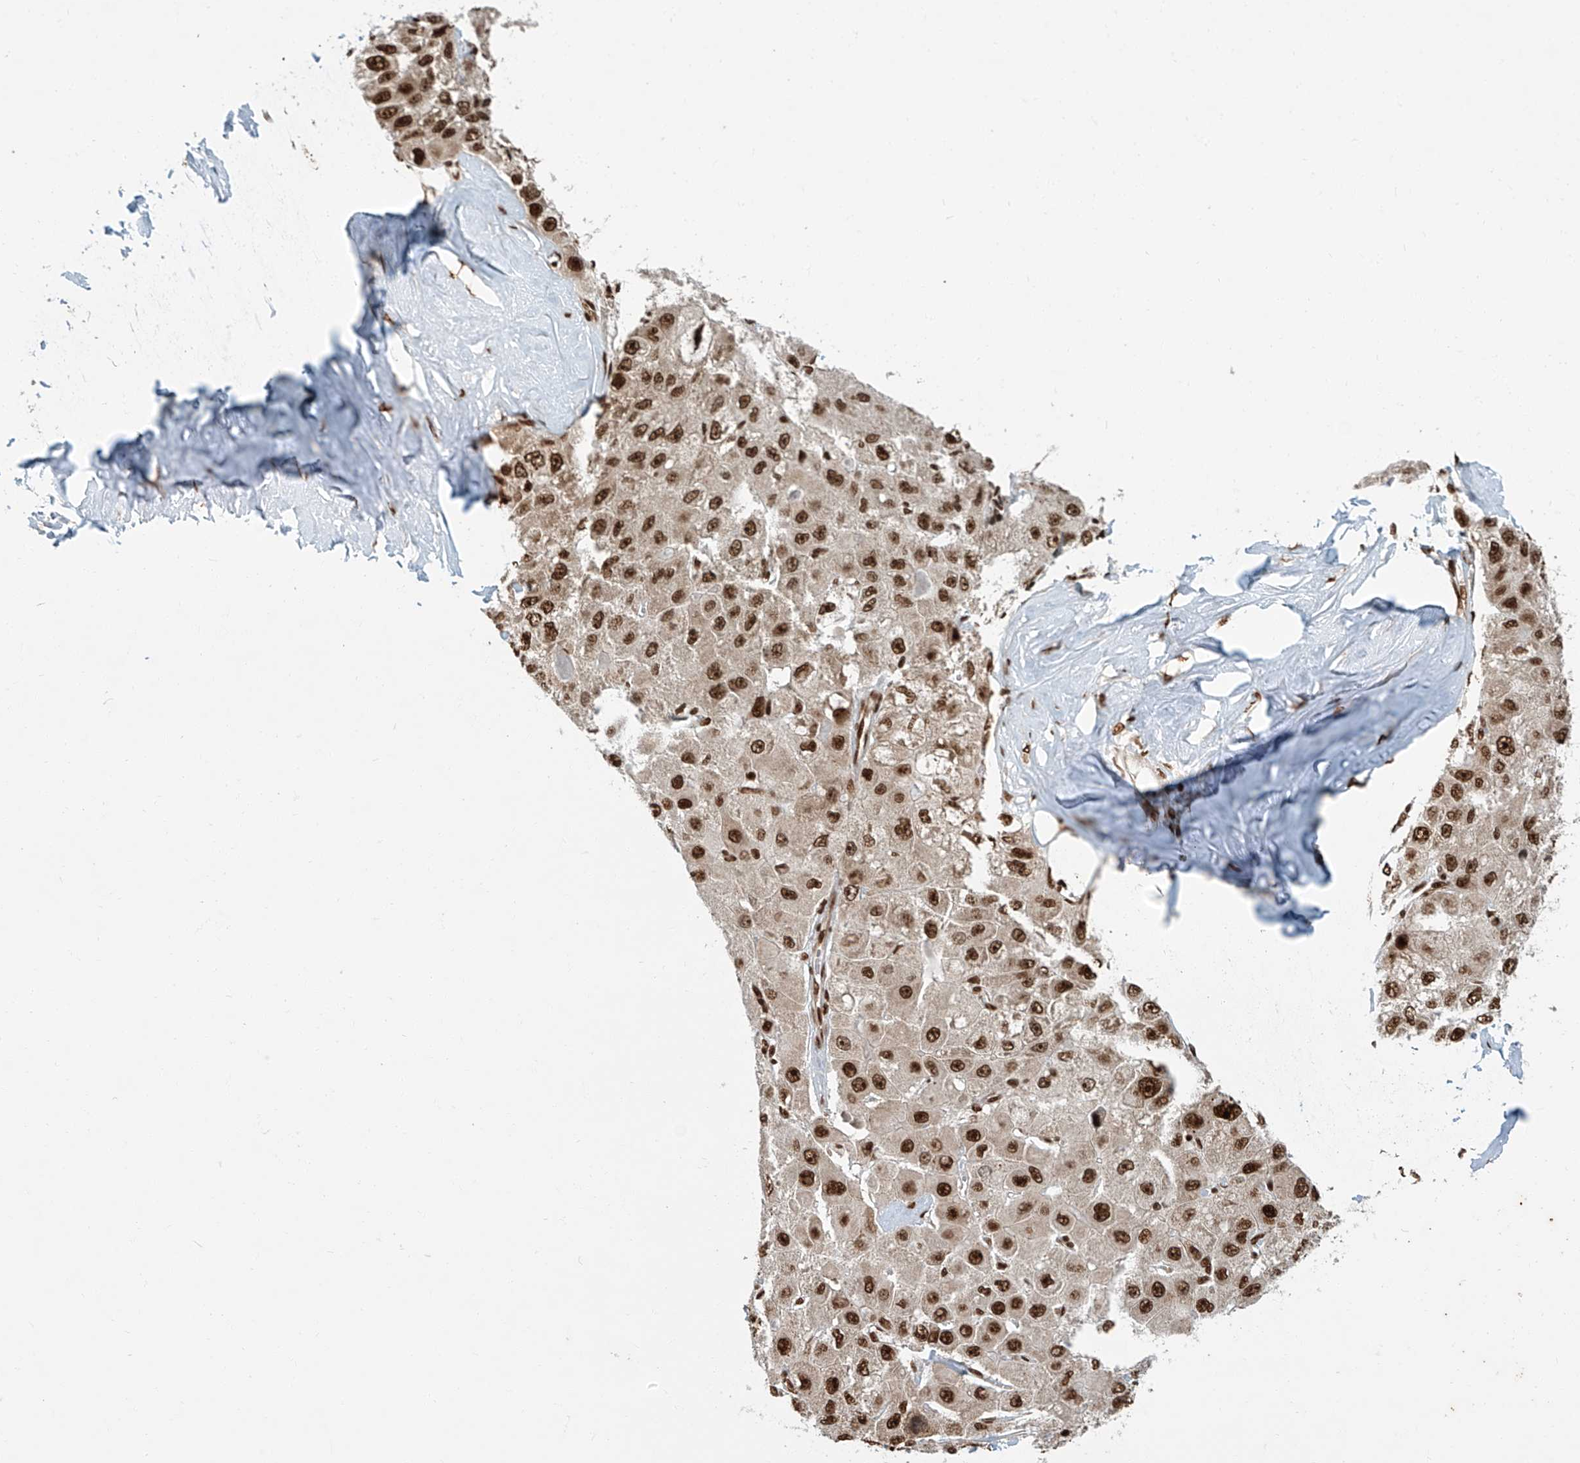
{"staining": {"intensity": "strong", "quantity": ">75%", "location": "nuclear"}, "tissue": "liver cancer", "cell_type": "Tumor cells", "image_type": "cancer", "snomed": [{"axis": "morphology", "description": "Carcinoma, Hepatocellular, NOS"}, {"axis": "topography", "description": "Liver"}], "caption": "Protein staining of liver hepatocellular carcinoma tissue shows strong nuclear expression in approximately >75% of tumor cells.", "gene": "FAM193B", "patient": {"sex": "male", "age": 80}}